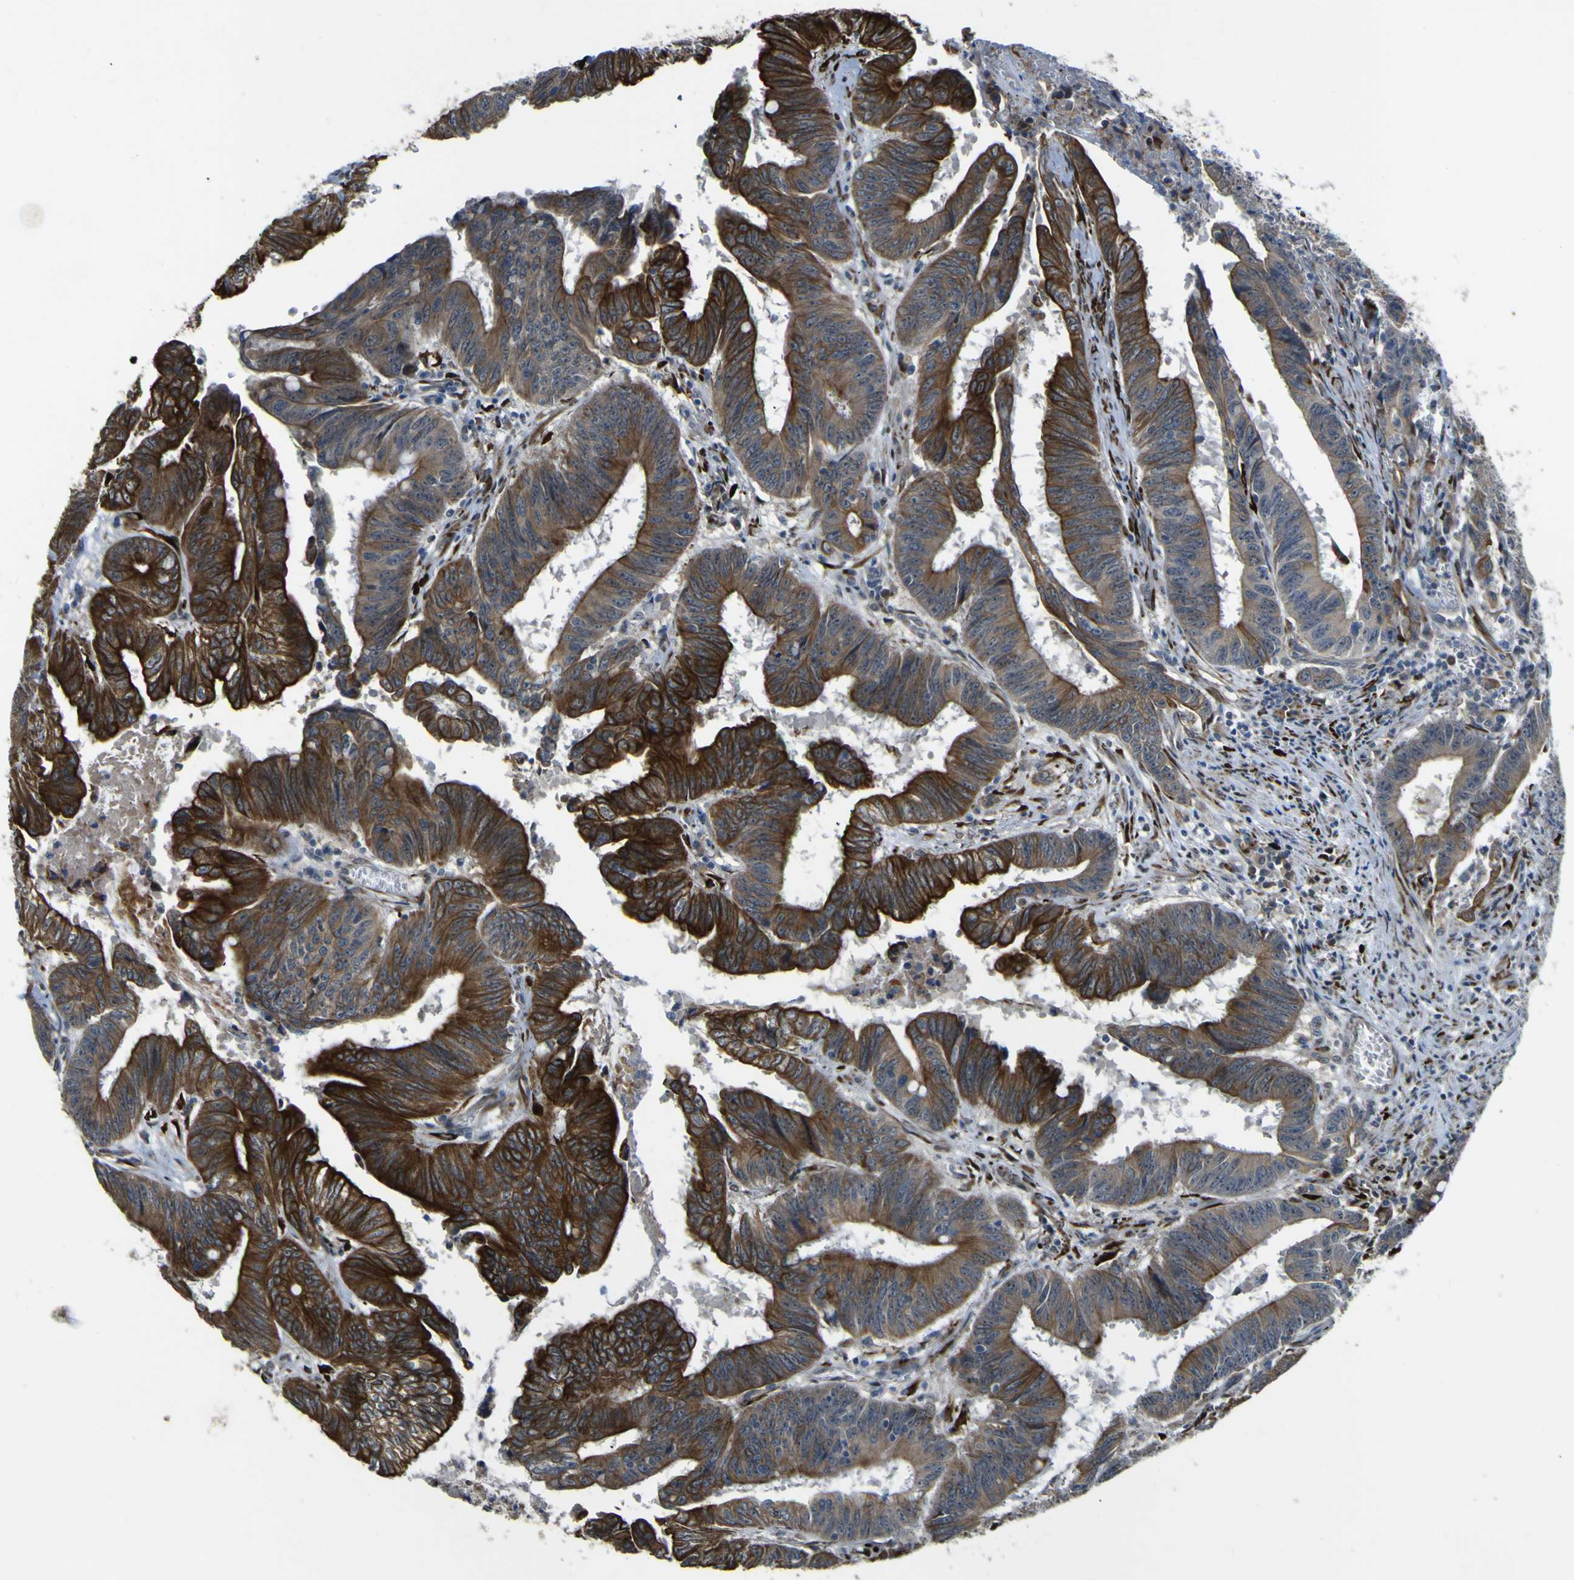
{"staining": {"intensity": "strong", "quantity": ">75%", "location": "cytoplasmic/membranous"}, "tissue": "colorectal cancer", "cell_type": "Tumor cells", "image_type": "cancer", "snomed": [{"axis": "morphology", "description": "Adenocarcinoma, NOS"}, {"axis": "topography", "description": "Colon"}], "caption": "Immunohistochemical staining of human colorectal cancer (adenocarcinoma) exhibits strong cytoplasmic/membranous protein positivity in approximately >75% of tumor cells.", "gene": "LBHD1", "patient": {"sex": "male", "age": 45}}